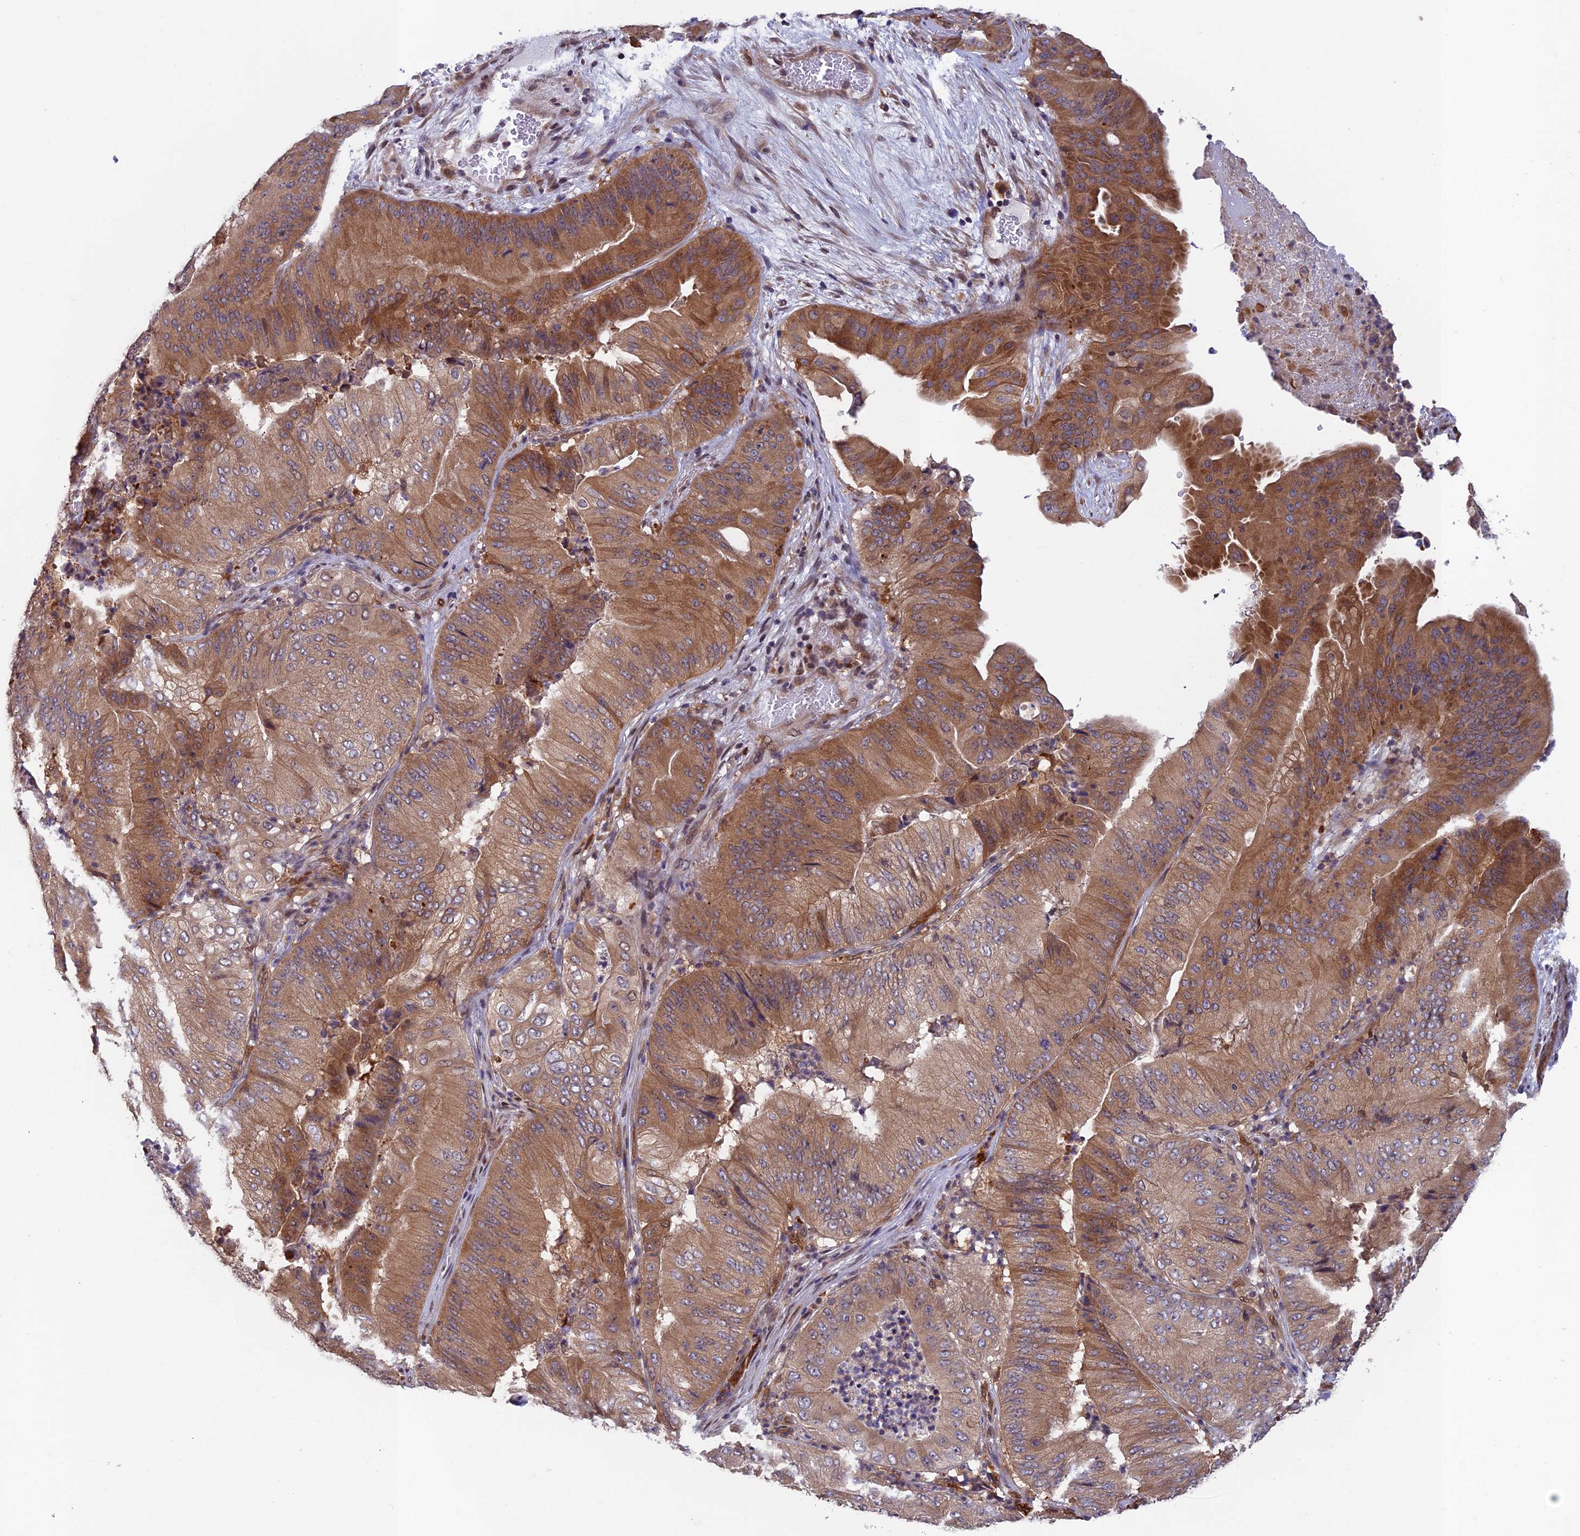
{"staining": {"intensity": "moderate", "quantity": "25%-75%", "location": "cytoplasmic/membranous"}, "tissue": "pancreatic cancer", "cell_type": "Tumor cells", "image_type": "cancer", "snomed": [{"axis": "morphology", "description": "Adenocarcinoma, NOS"}, {"axis": "topography", "description": "Pancreas"}], "caption": "IHC of pancreatic cancer reveals medium levels of moderate cytoplasmic/membranous positivity in about 25%-75% of tumor cells.", "gene": "MAST2", "patient": {"sex": "female", "age": 77}}